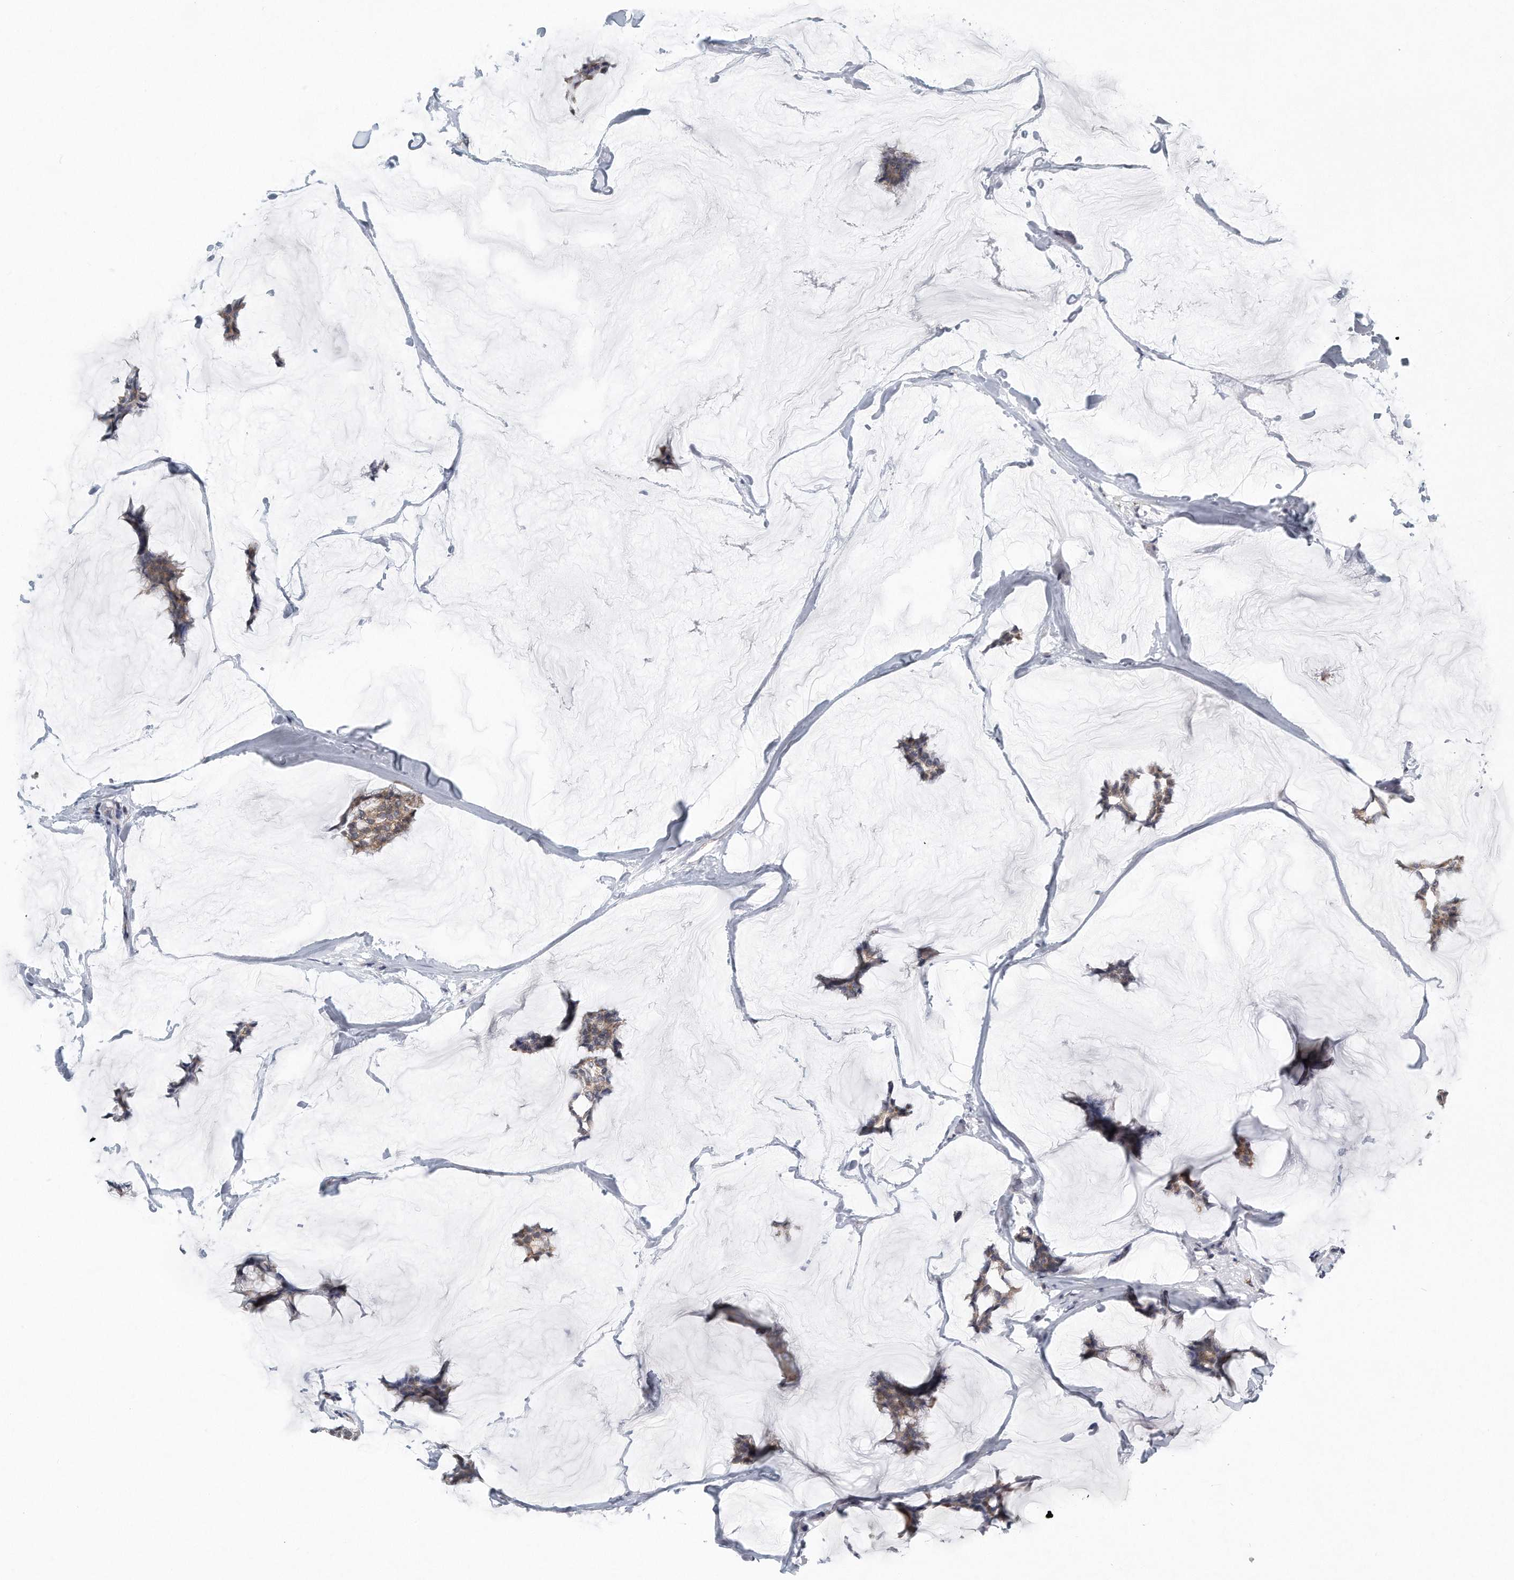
{"staining": {"intensity": "weak", "quantity": ">75%", "location": "cytoplasmic/membranous"}, "tissue": "breast cancer", "cell_type": "Tumor cells", "image_type": "cancer", "snomed": [{"axis": "morphology", "description": "Duct carcinoma"}, {"axis": "topography", "description": "Breast"}], "caption": "Protein expression analysis of human breast intraductal carcinoma reveals weak cytoplasmic/membranous expression in approximately >75% of tumor cells. (IHC, brightfield microscopy, high magnification).", "gene": "VLDLR", "patient": {"sex": "female", "age": 93}}